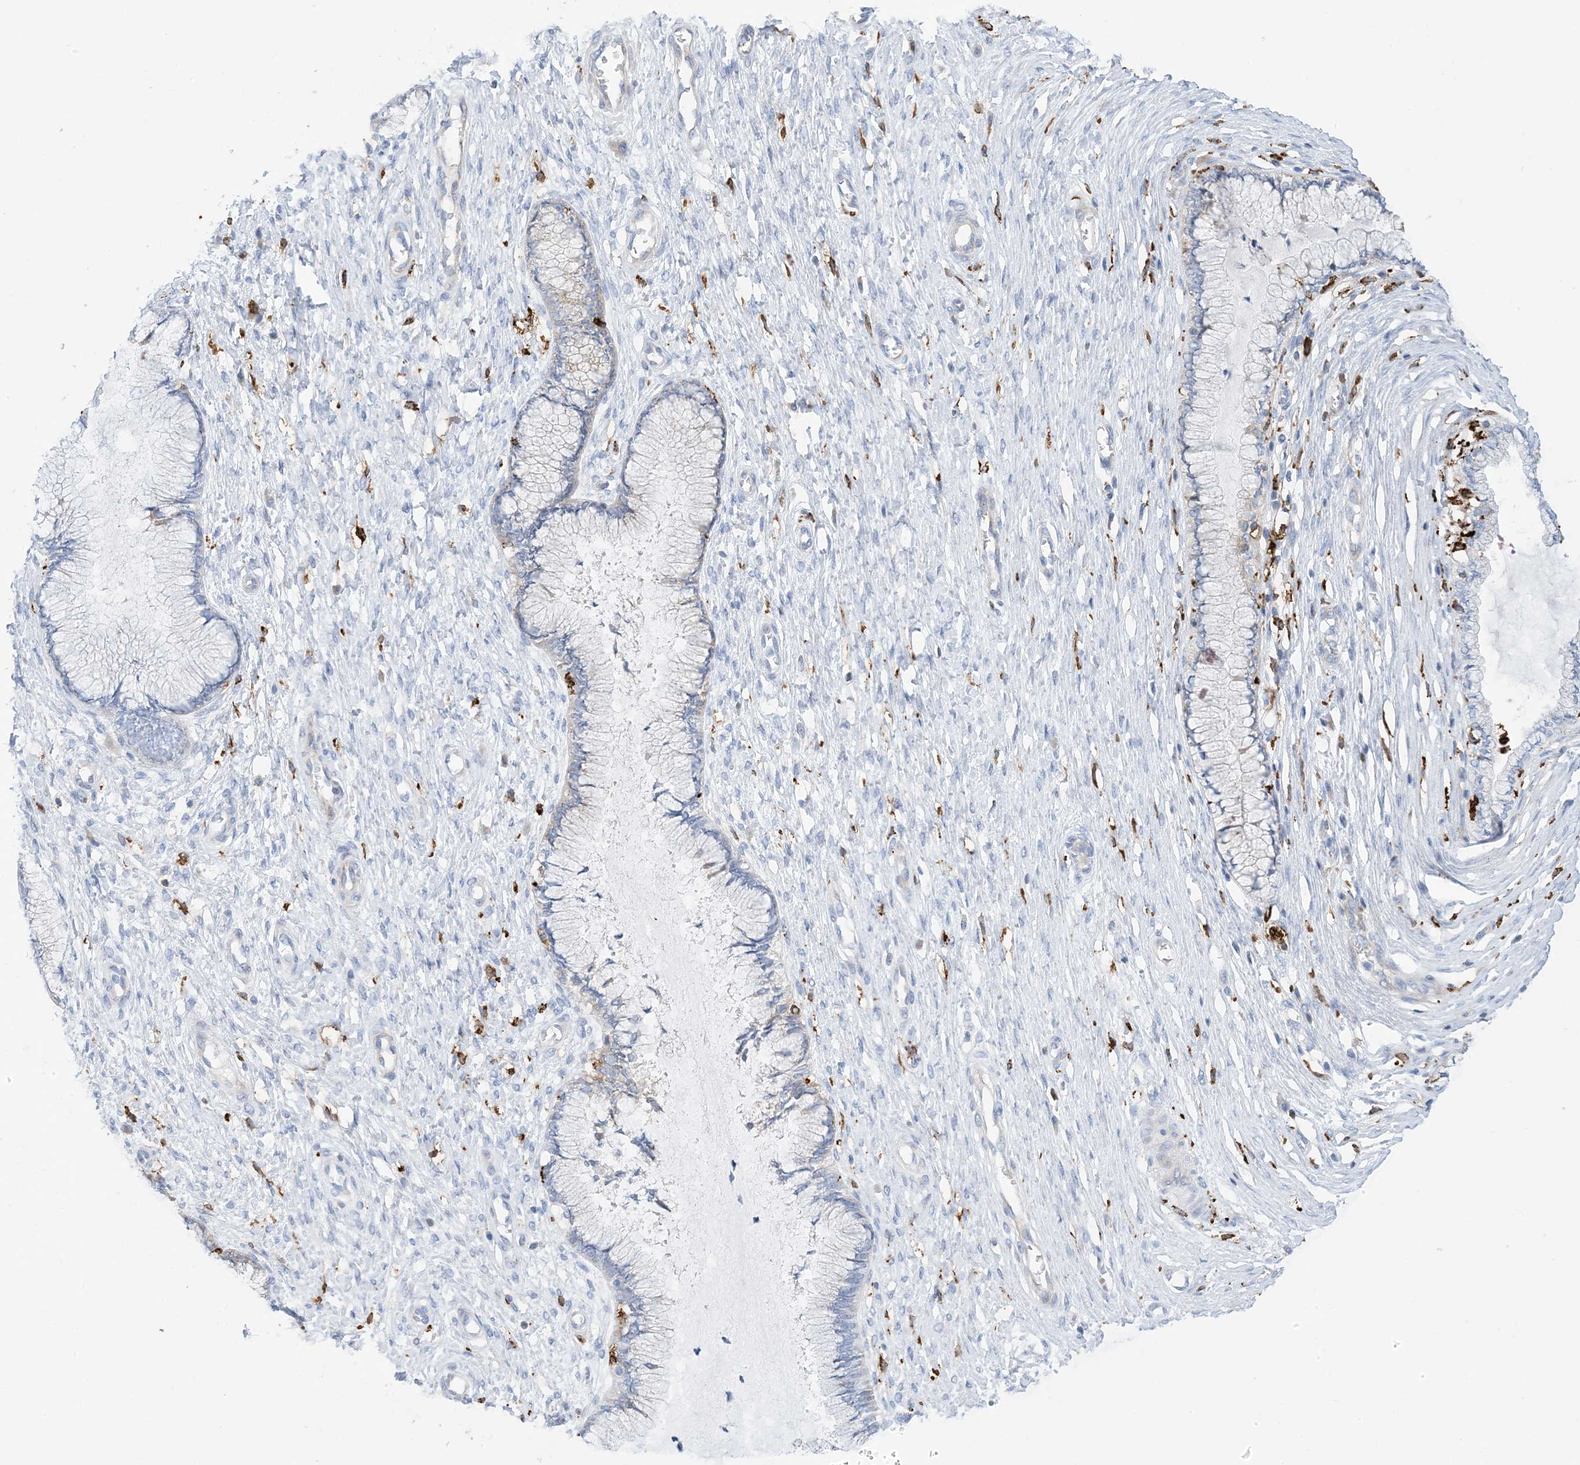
{"staining": {"intensity": "negative", "quantity": "none", "location": "none"}, "tissue": "cervix", "cell_type": "Glandular cells", "image_type": "normal", "snomed": [{"axis": "morphology", "description": "Normal tissue, NOS"}, {"axis": "topography", "description": "Cervix"}], "caption": "Immunohistochemistry of normal cervix exhibits no staining in glandular cells. Nuclei are stained in blue.", "gene": "DPH3", "patient": {"sex": "female", "age": 55}}